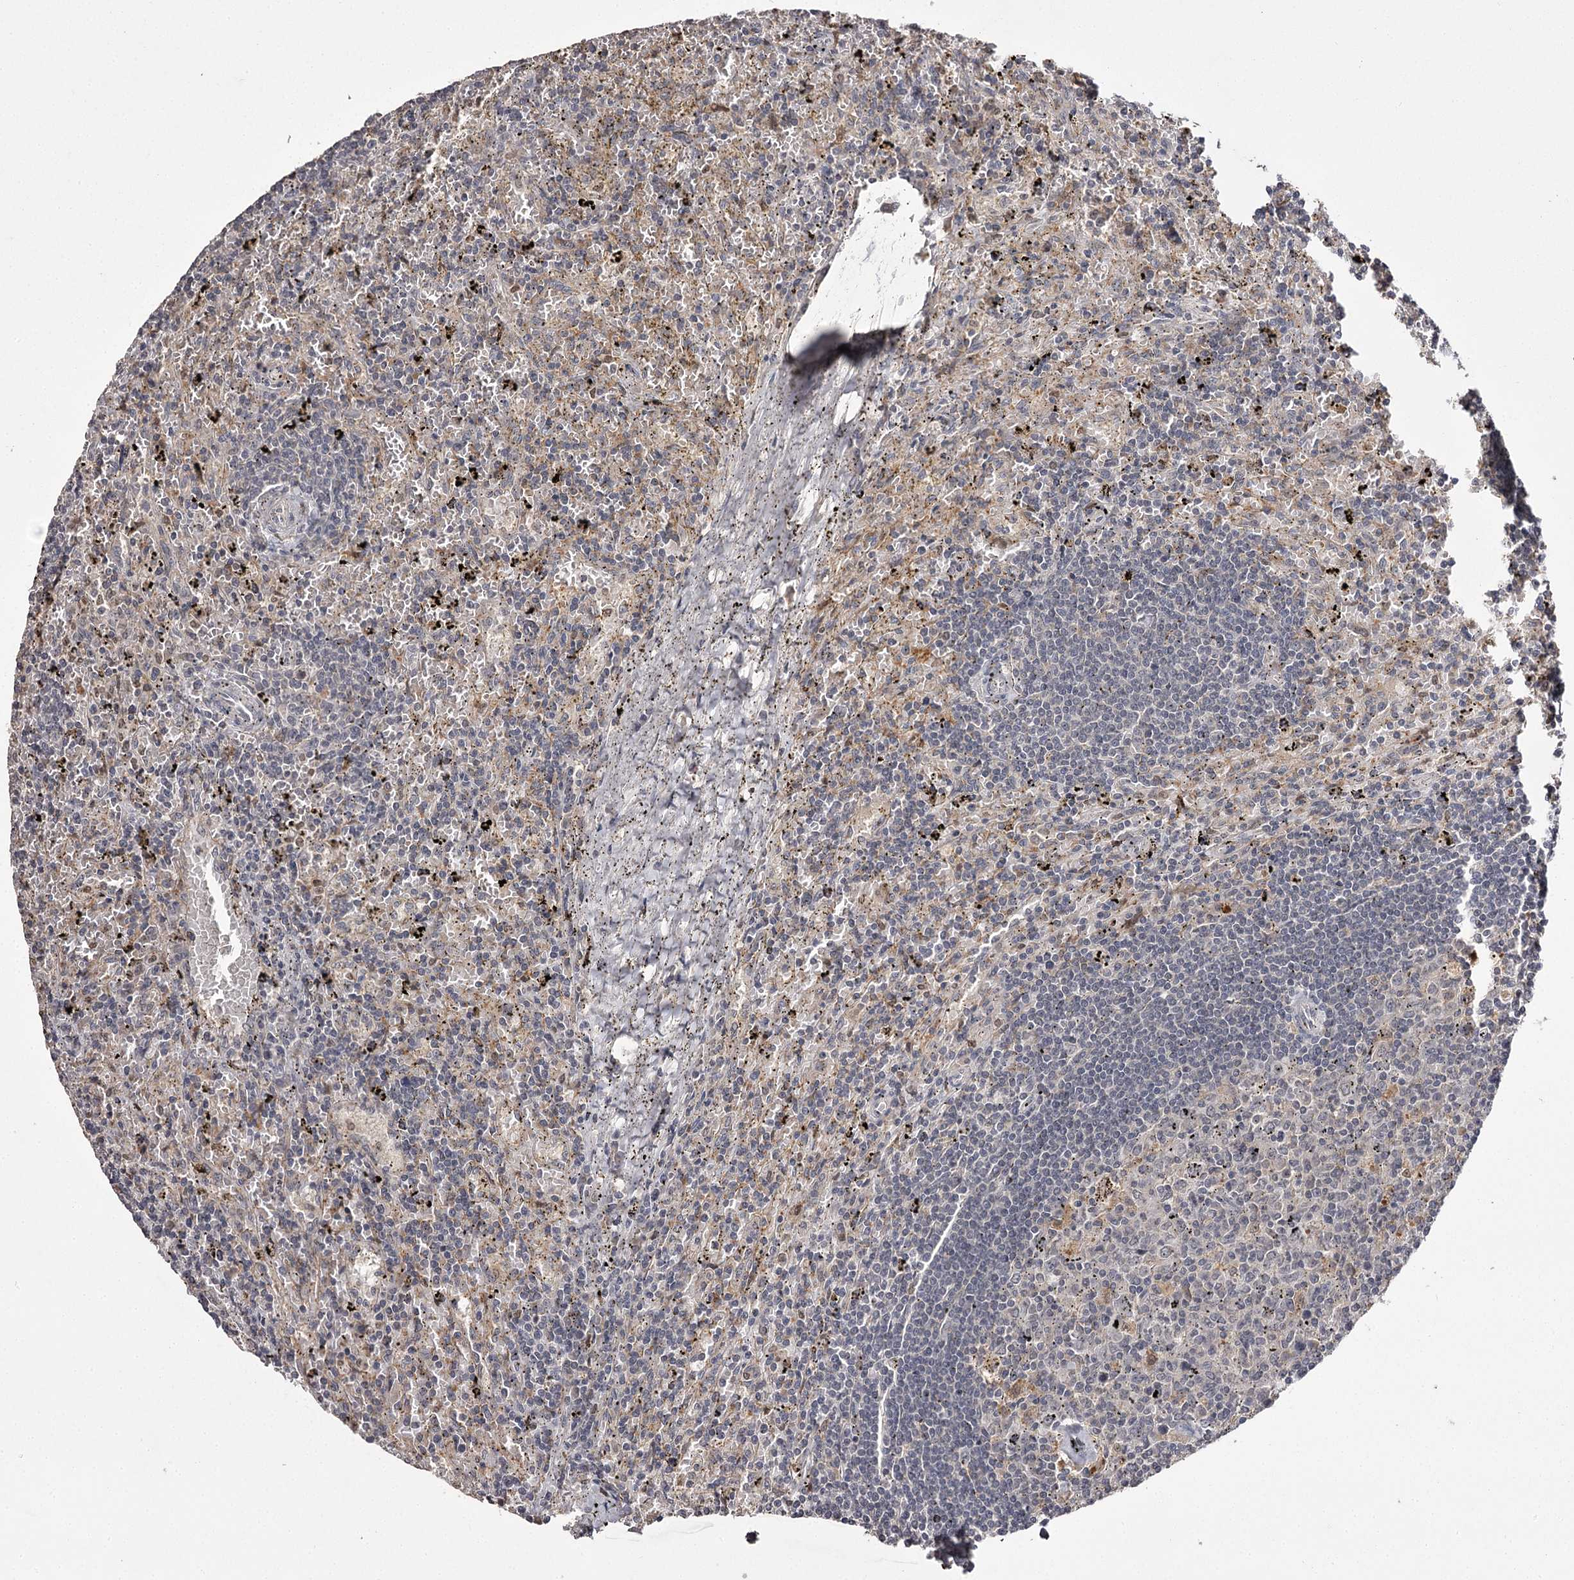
{"staining": {"intensity": "negative", "quantity": "none", "location": "none"}, "tissue": "lymphoma", "cell_type": "Tumor cells", "image_type": "cancer", "snomed": [{"axis": "morphology", "description": "Malignant lymphoma, non-Hodgkin's type, Low grade"}, {"axis": "topography", "description": "Spleen"}], "caption": "This micrograph is of lymphoma stained with IHC to label a protein in brown with the nuclei are counter-stained blue. There is no expression in tumor cells.", "gene": "SLC32A1", "patient": {"sex": "male", "age": 76}}